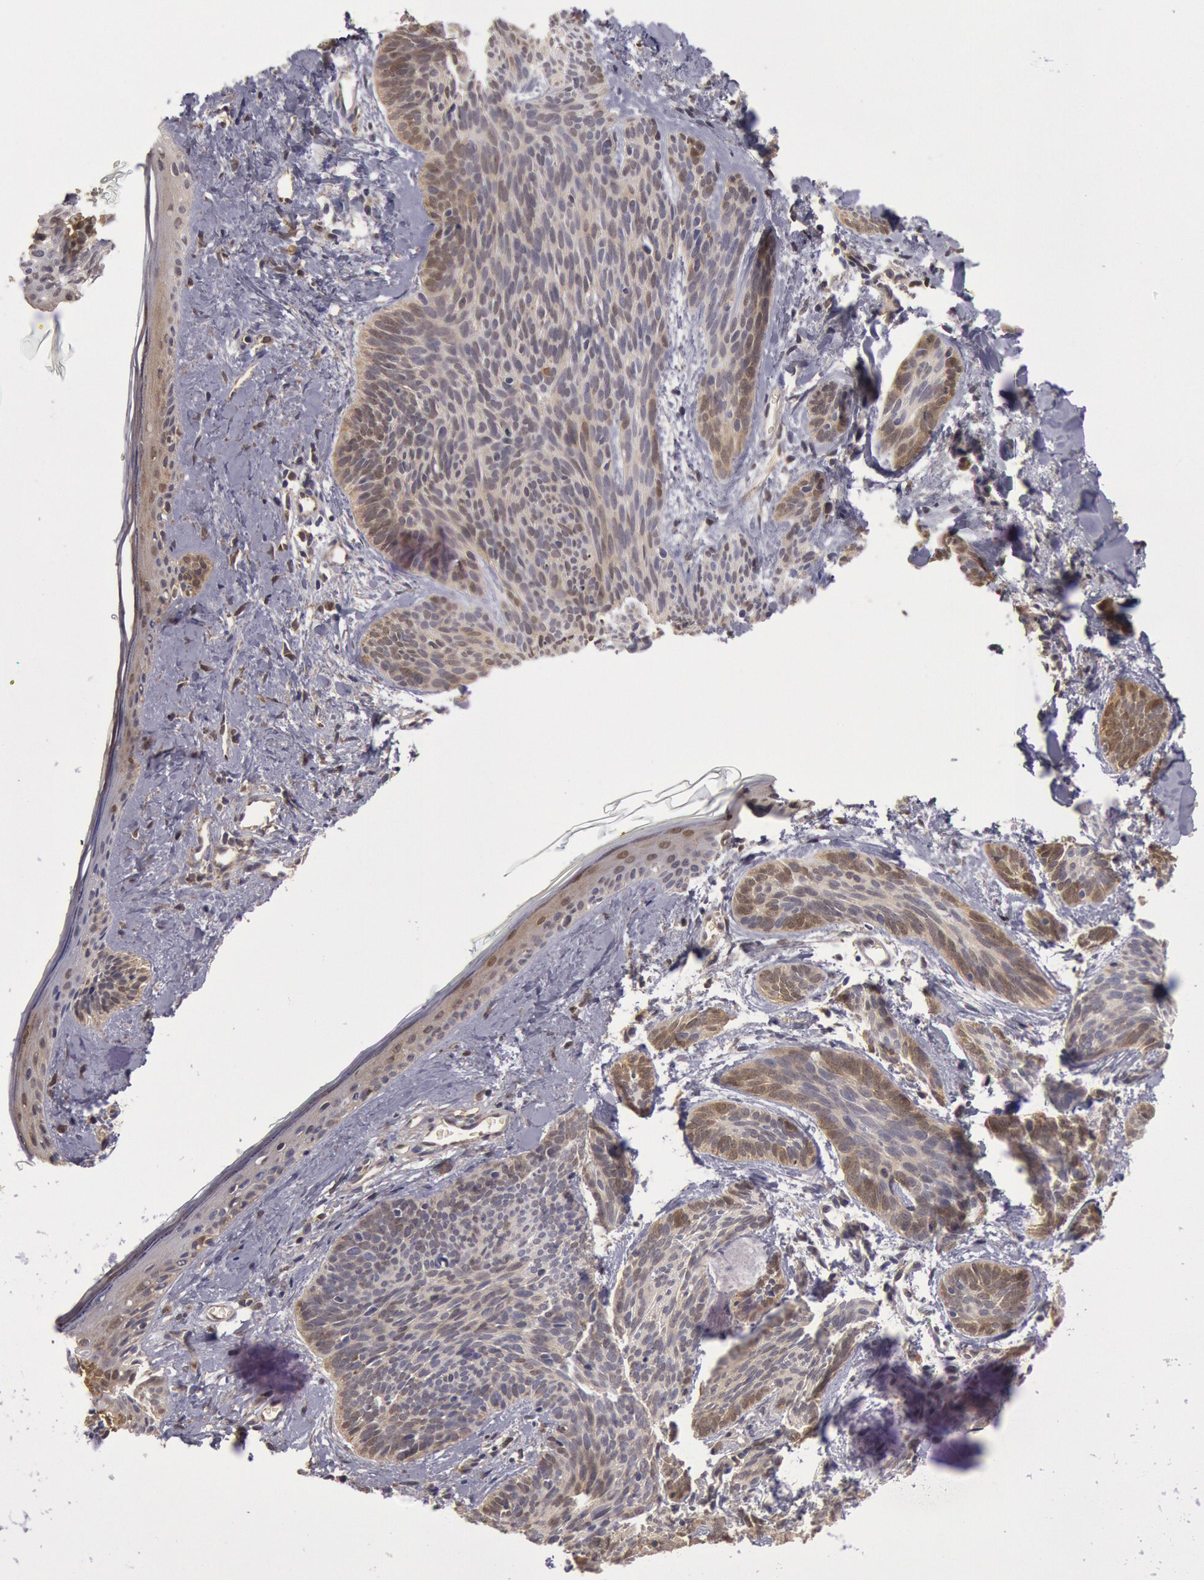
{"staining": {"intensity": "weak", "quantity": "<25%", "location": "cytoplasmic/membranous"}, "tissue": "skin cancer", "cell_type": "Tumor cells", "image_type": "cancer", "snomed": [{"axis": "morphology", "description": "Basal cell carcinoma"}, {"axis": "topography", "description": "Skin"}], "caption": "Tumor cells show no significant staining in basal cell carcinoma (skin). (DAB (3,3'-diaminobenzidine) immunohistochemistry (IHC) with hematoxylin counter stain).", "gene": "MPST", "patient": {"sex": "female", "age": 81}}